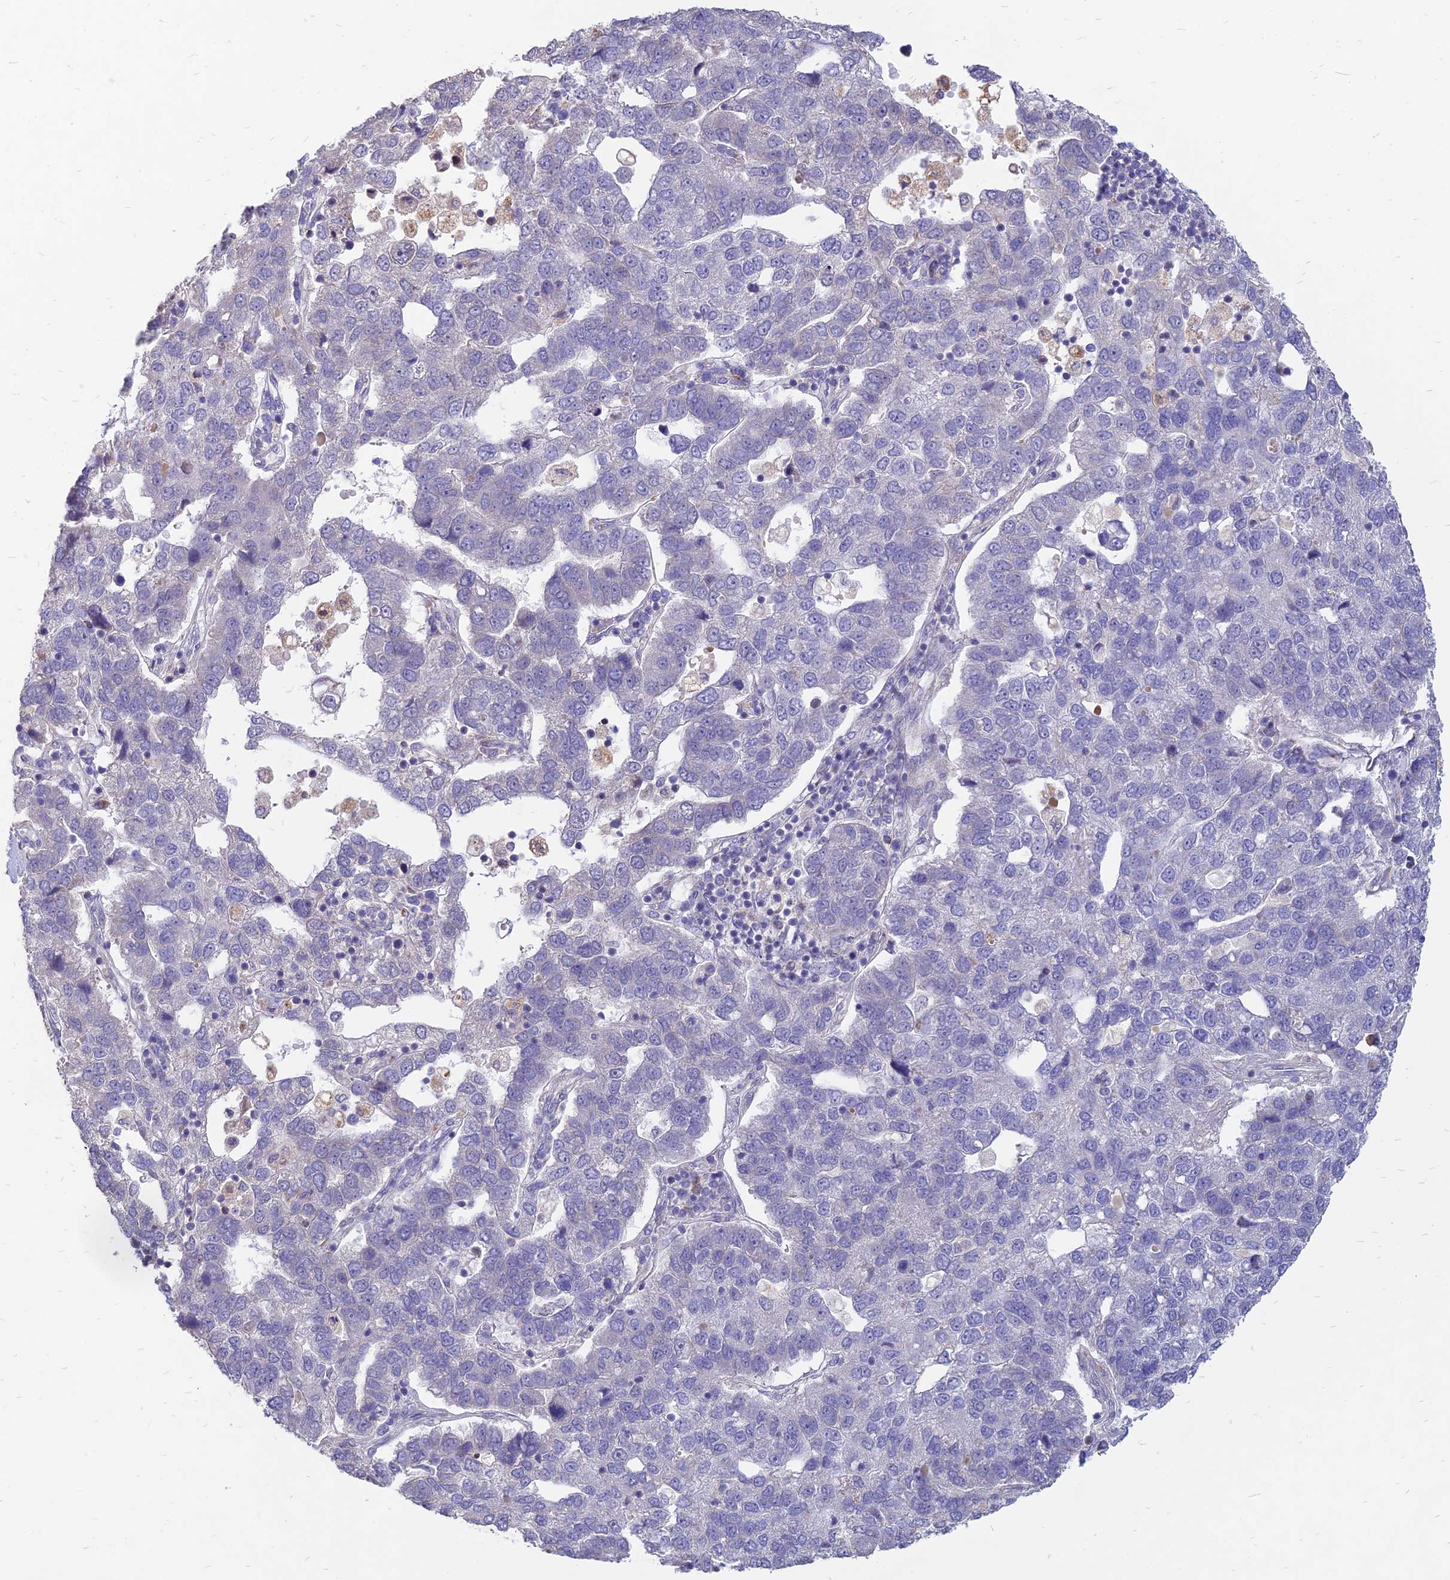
{"staining": {"intensity": "negative", "quantity": "none", "location": "none"}, "tissue": "pancreatic cancer", "cell_type": "Tumor cells", "image_type": "cancer", "snomed": [{"axis": "morphology", "description": "Adenocarcinoma, NOS"}, {"axis": "topography", "description": "Pancreas"}], "caption": "Immunohistochemistry of human pancreatic cancer (adenocarcinoma) demonstrates no staining in tumor cells.", "gene": "ST3GAL6", "patient": {"sex": "female", "age": 61}}